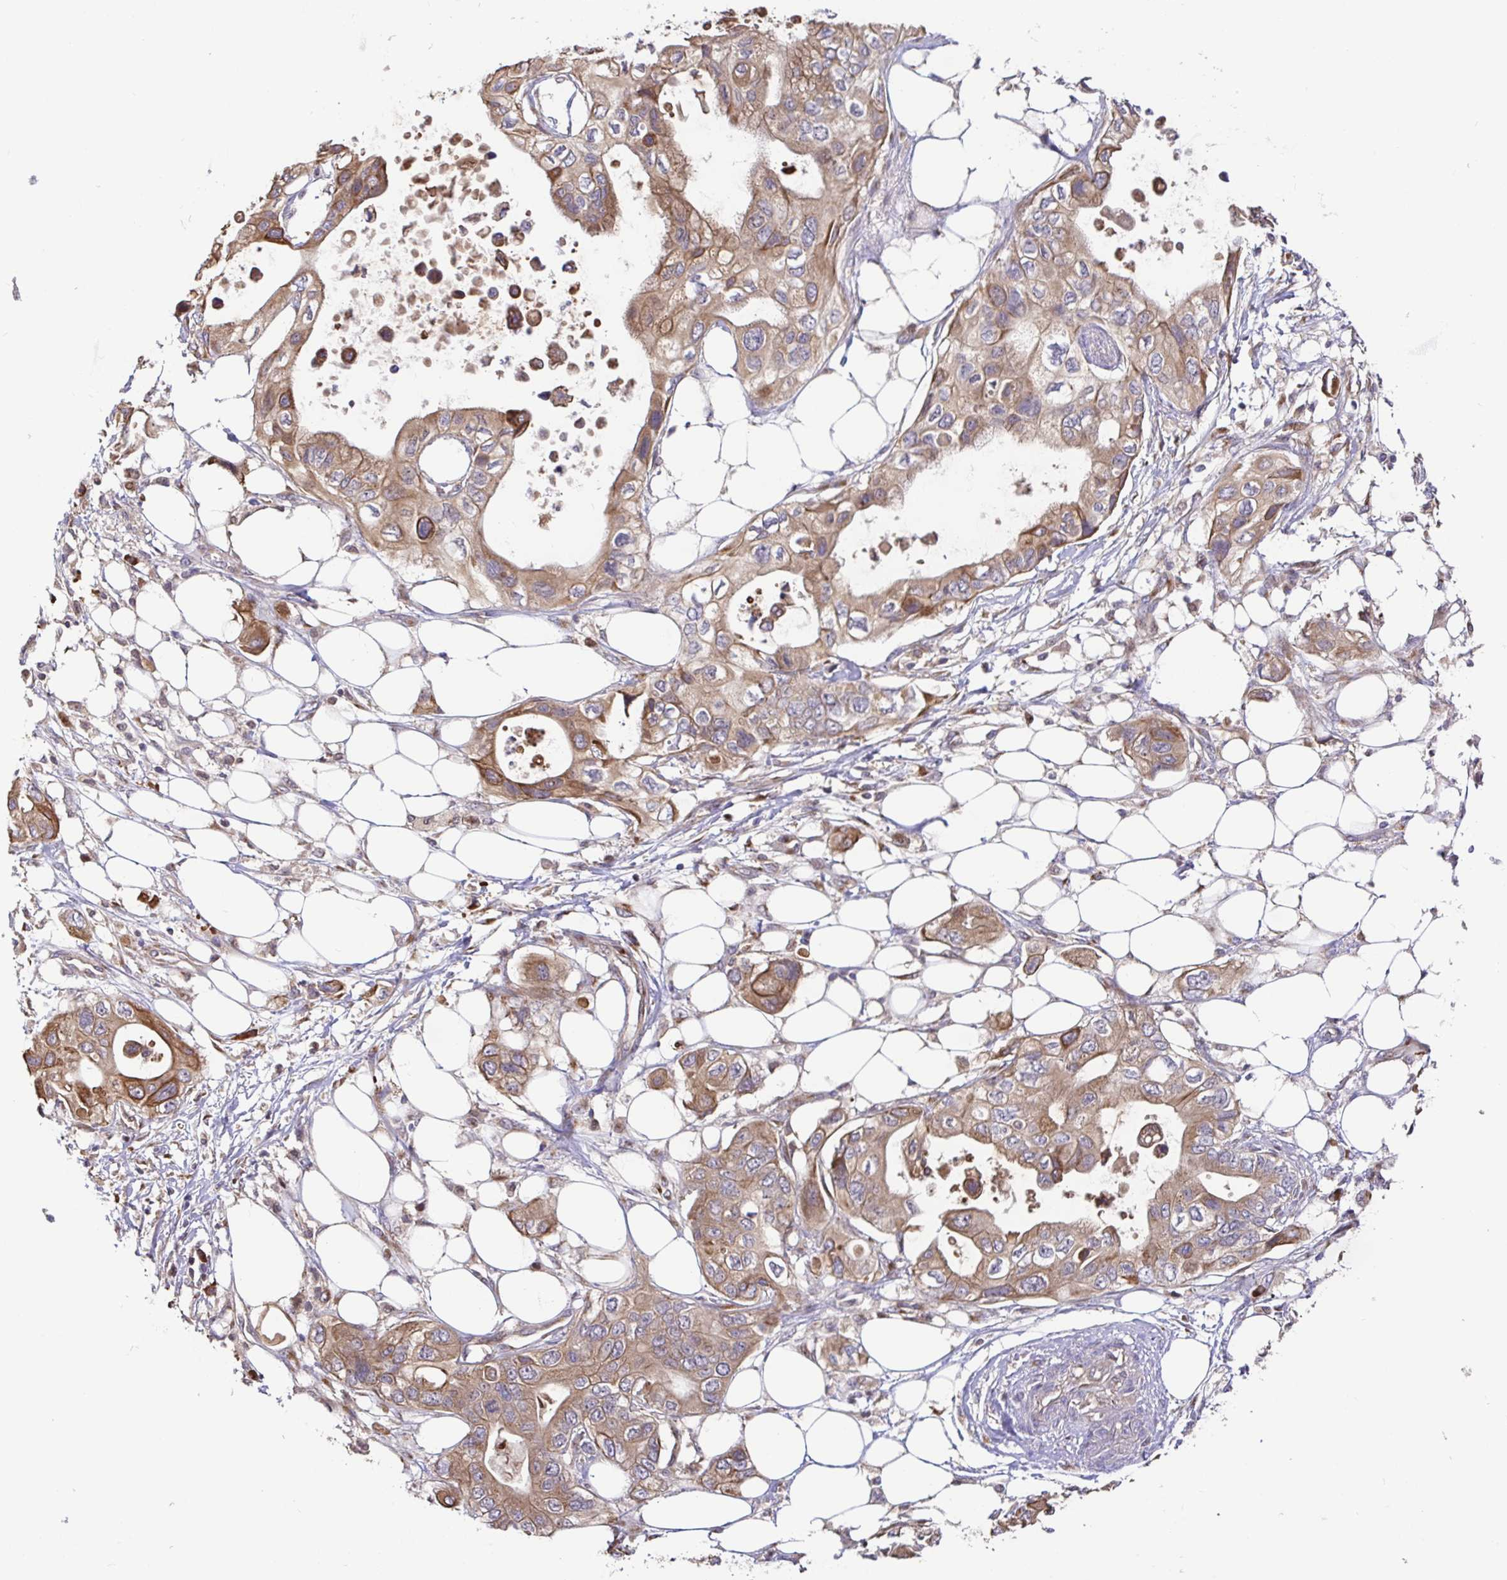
{"staining": {"intensity": "moderate", "quantity": ">75%", "location": "cytoplasmic/membranous"}, "tissue": "pancreatic cancer", "cell_type": "Tumor cells", "image_type": "cancer", "snomed": [{"axis": "morphology", "description": "Adenocarcinoma, NOS"}, {"axis": "topography", "description": "Pancreas"}], "caption": "Pancreatic adenocarcinoma was stained to show a protein in brown. There is medium levels of moderate cytoplasmic/membranous positivity in about >75% of tumor cells. The staining is performed using DAB brown chromogen to label protein expression. The nuclei are counter-stained blue using hematoxylin.", "gene": "ELP1", "patient": {"sex": "female", "age": 63}}